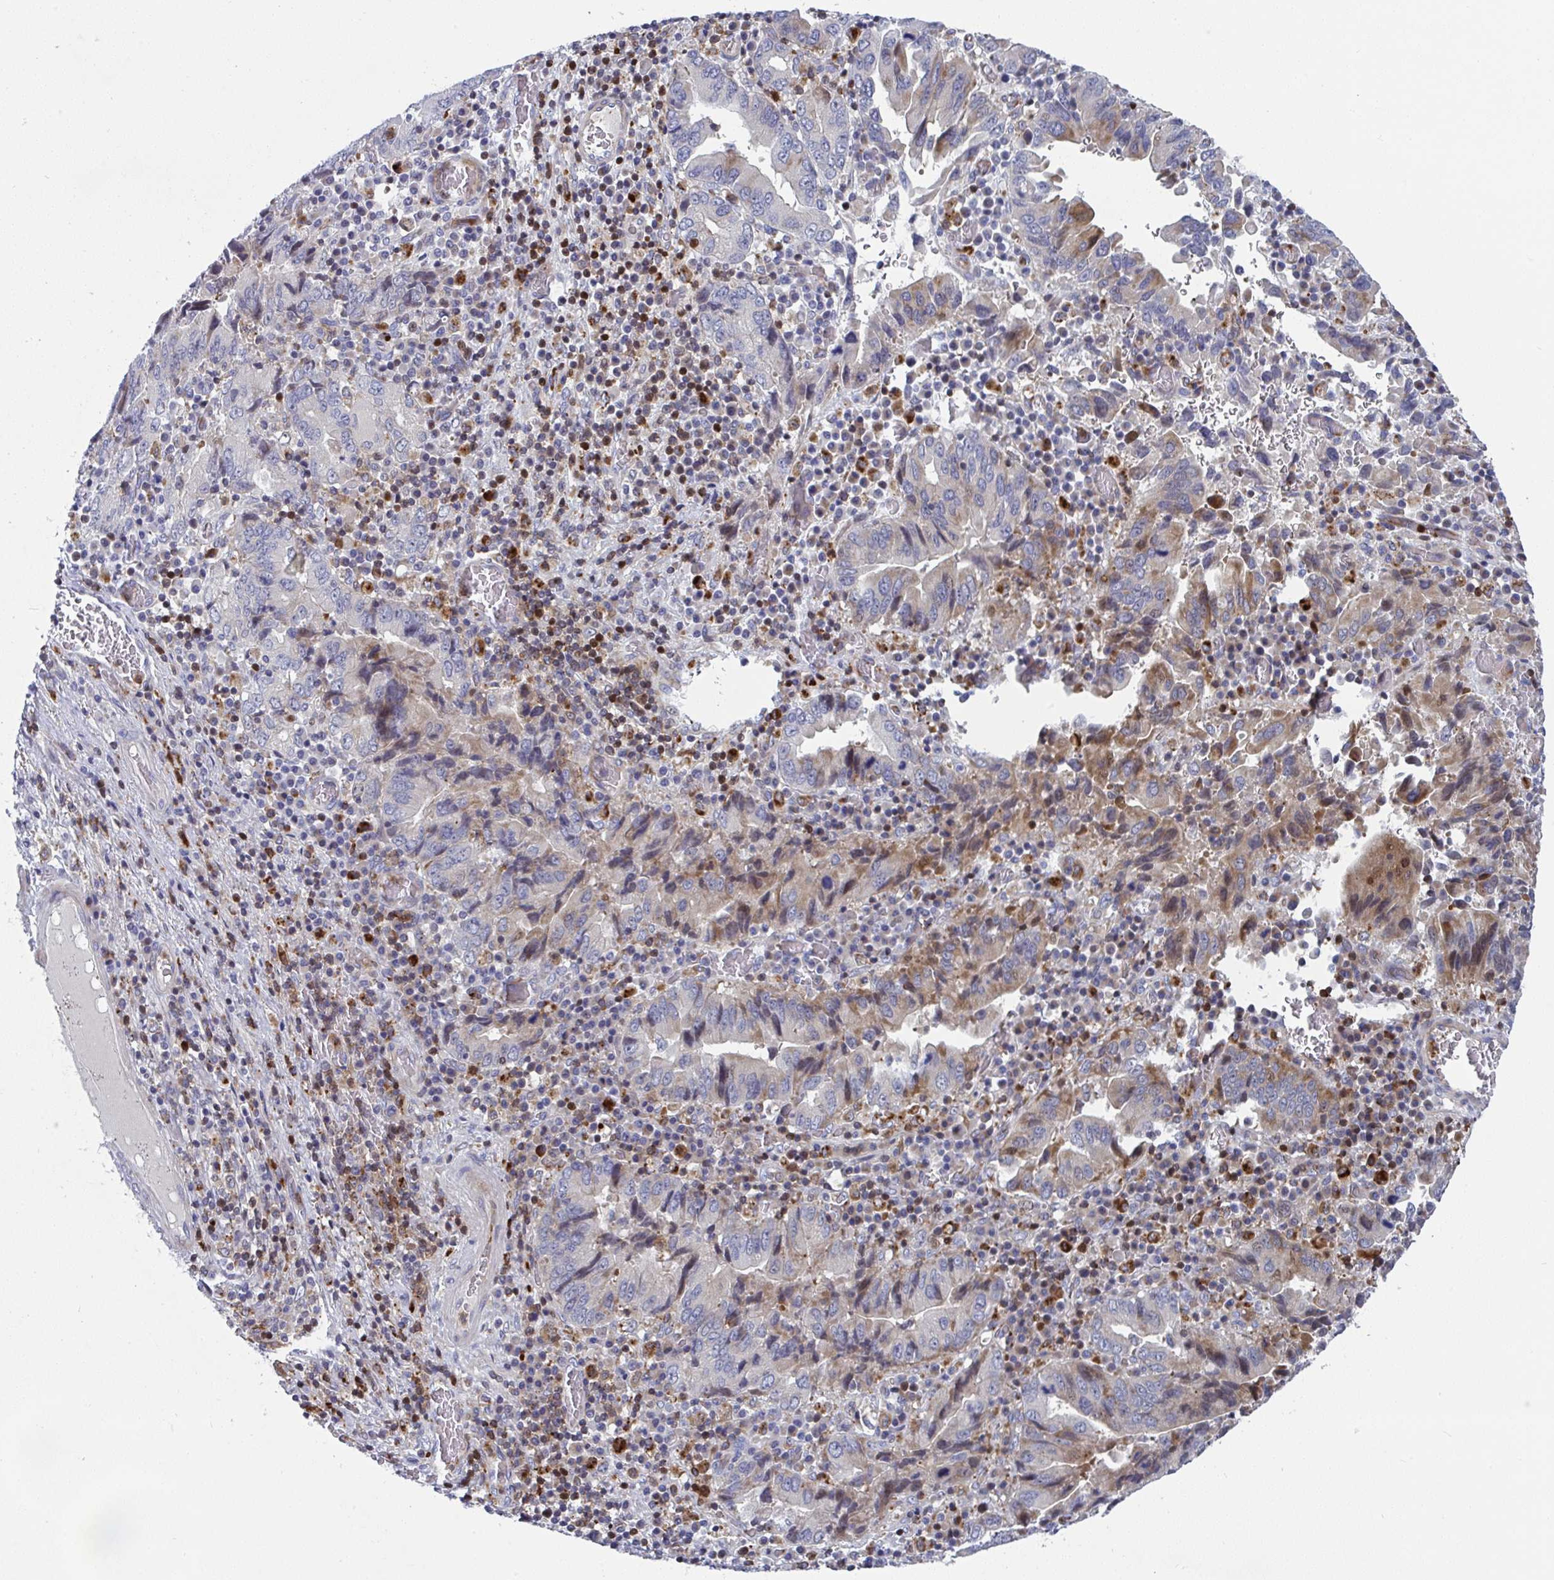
{"staining": {"intensity": "moderate", "quantity": "25%-75%", "location": "cytoplasmic/membranous"}, "tissue": "stomach cancer", "cell_type": "Tumor cells", "image_type": "cancer", "snomed": [{"axis": "morphology", "description": "Adenocarcinoma, NOS"}, {"axis": "topography", "description": "Stomach, upper"}], "caption": "IHC image of neoplastic tissue: stomach cancer (adenocarcinoma) stained using IHC reveals medium levels of moderate protein expression localized specifically in the cytoplasmic/membranous of tumor cells, appearing as a cytoplasmic/membranous brown color.", "gene": "AOC2", "patient": {"sex": "male", "age": 74}}